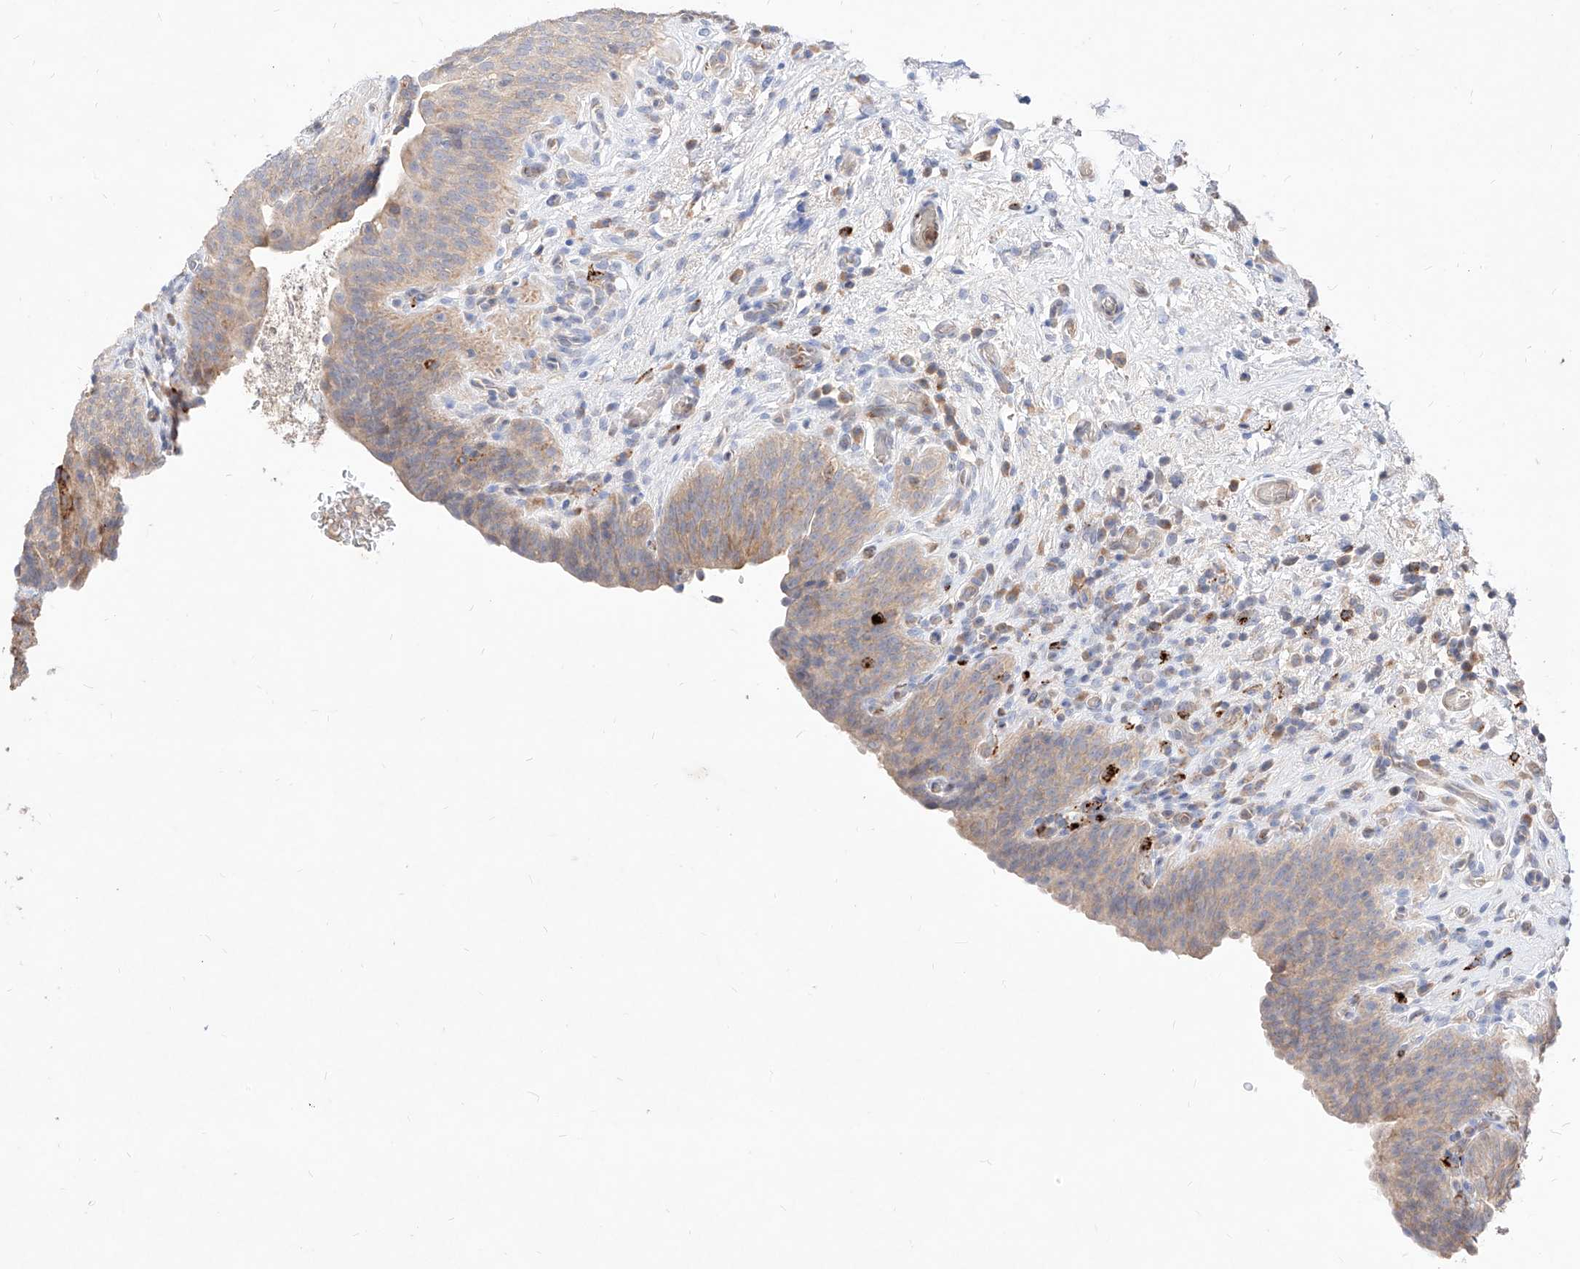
{"staining": {"intensity": "weak", "quantity": "25%-75%", "location": "cytoplasmic/membranous"}, "tissue": "urinary bladder", "cell_type": "Urothelial cells", "image_type": "normal", "snomed": [{"axis": "morphology", "description": "Normal tissue, NOS"}, {"axis": "topography", "description": "Urinary bladder"}], "caption": "The micrograph reveals staining of unremarkable urinary bladder, revealing weak cytoplasmic/membranous protein expression (brown color) within urothelial cells.", "gene": "TSNAX", "patient": {"sex": "male", "age": 83}}